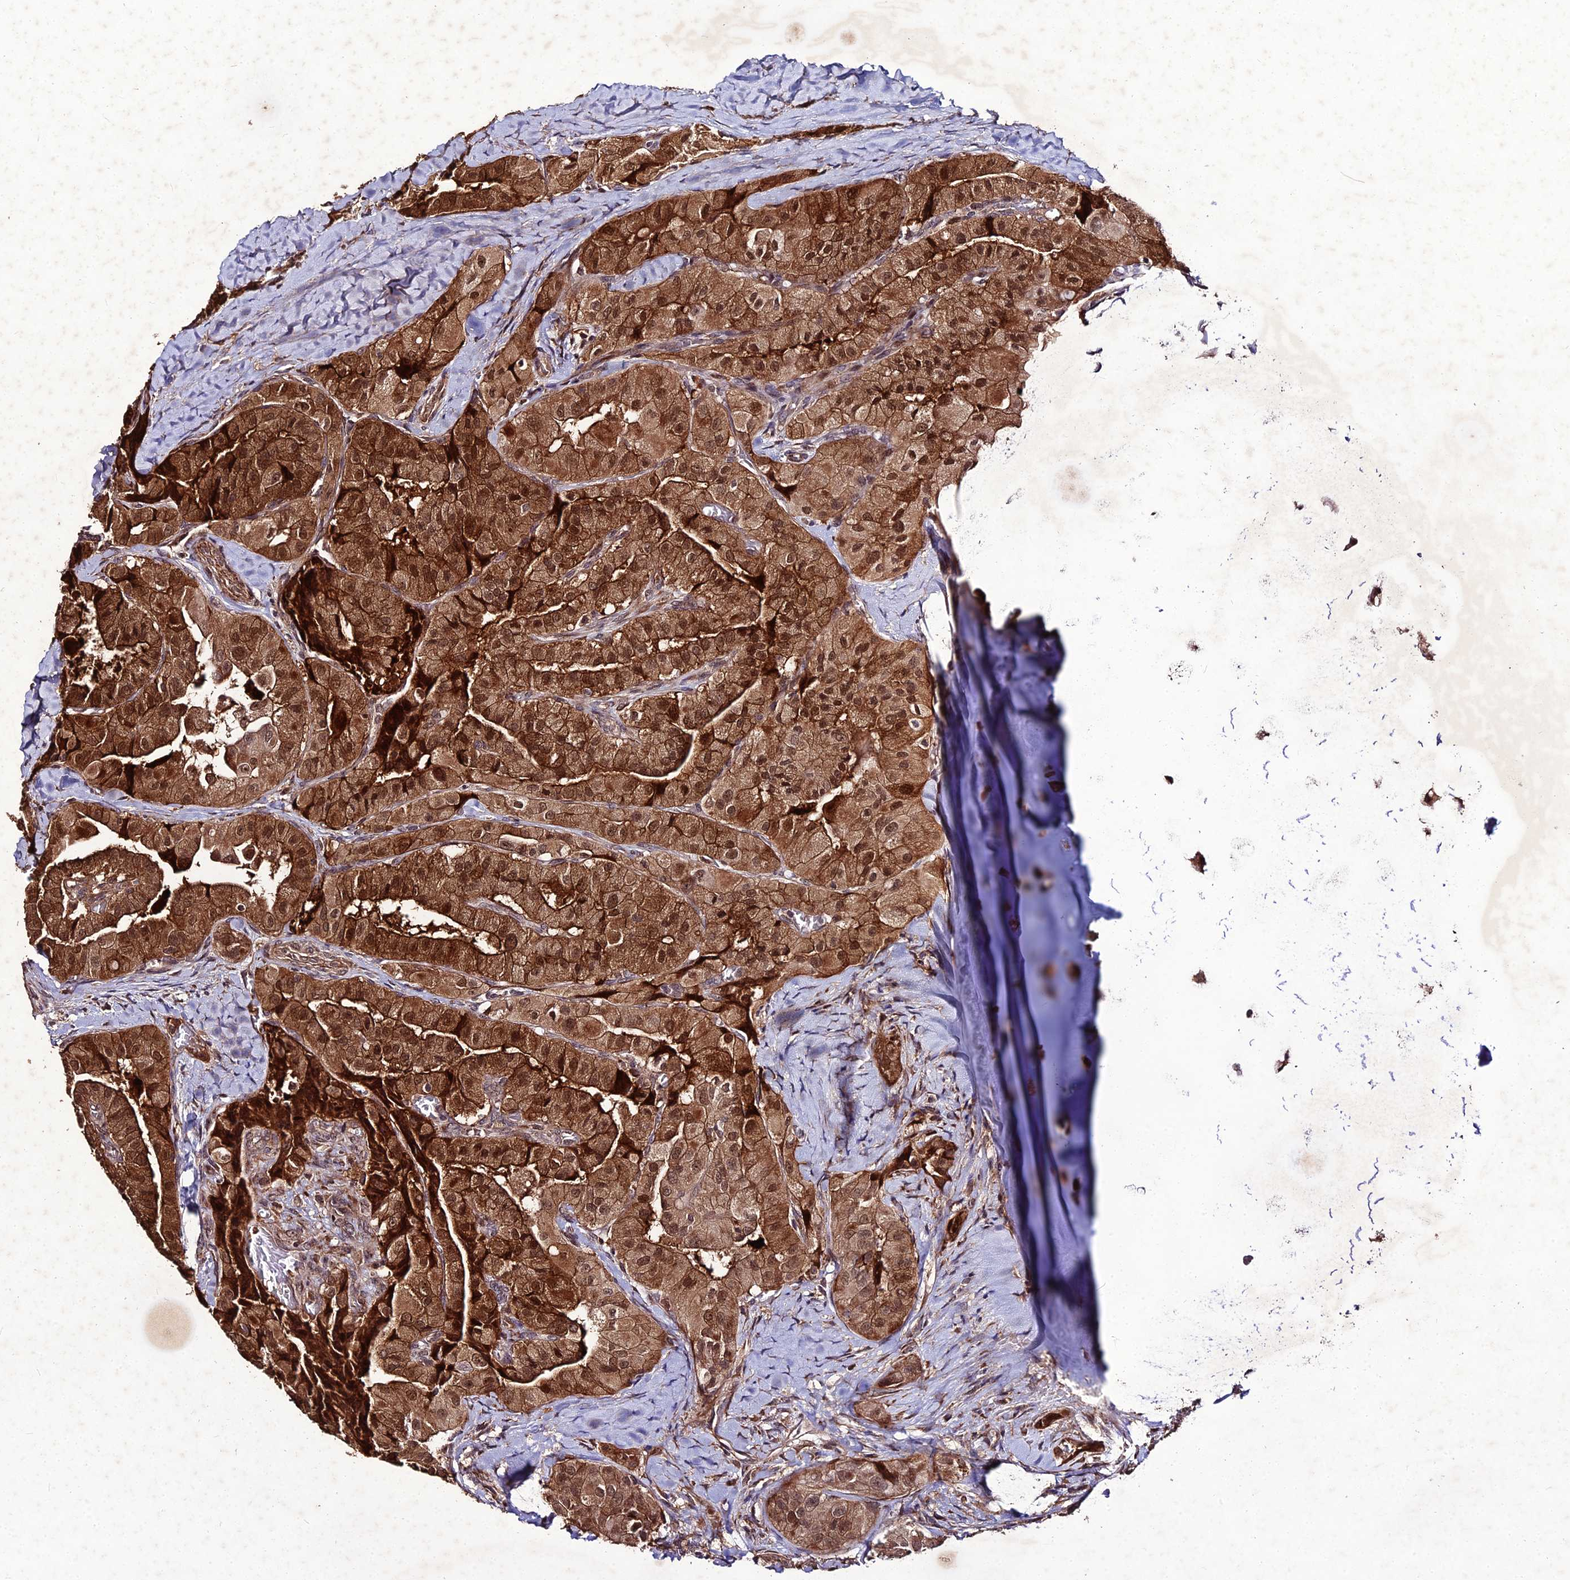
{"staining": {"intensity": "strong", "quantity": ">75%", "location": "cytoplasmic/membranous,nuclear"}, "tissue": "thyroid cancer", "cell_type": "Tumor cells", "image_type": "cancer", "snomed": [{"axis": "morphology", "description": "Normal tissue, NOS"}, {"axis": "morphology", "description": "Papillary adenocarcinoma, NOS"}, {"axis": "topography", "description": "Thyroid gland"}], "caption": "Immunohistochemistry image of thyroid cancer stained for a protein (brown), which shows high levels of strong cytoplasmic/membranous and nuclear staining in about >75% of tumor cells.", "gene": "ZNF766", "patient": {"sex": "female", "age": 59}}